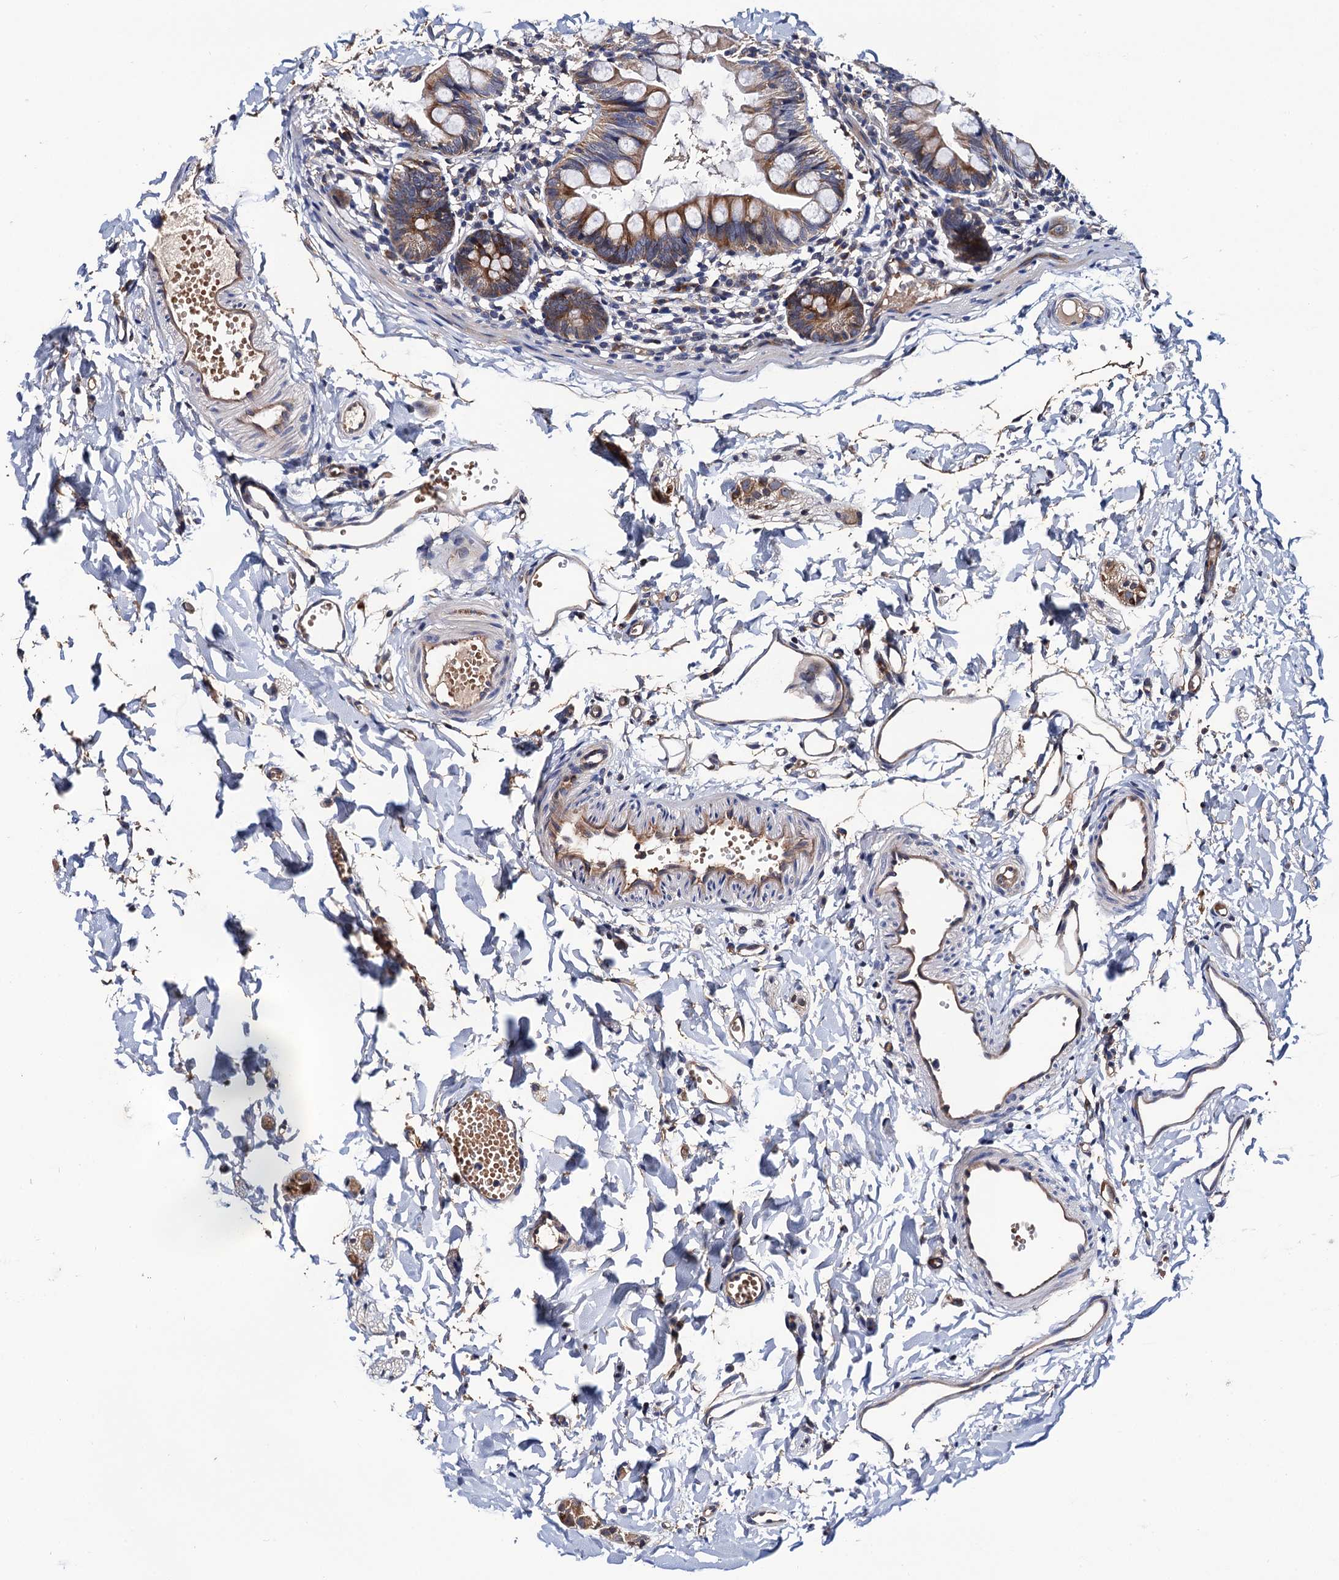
{"staining": {"intensity": "moderate", "quantity": "<25%", "location": "cytoplasmic/membranous"}, "tissue": "small intestine", "cell_type": "Glandular cells", "image_type": "normal", "snomed": [{"axis": "morphology", "description": "Normal tissue, NOS"}, {"axis": "topography", "description": "Small intestine"}], "caption": "IHC photomicrograph of normal small intestine: human small intestine stained using immunohistochemistry (IHC) reveals low levels of moderate protein expression localized specifically in the cytoplasmic/membranous of glandular cells, appearing as a cytoplasmic/membranous brown color.", "gene": "TRMT112", "patient": {"sex": "male", "age": 7}}